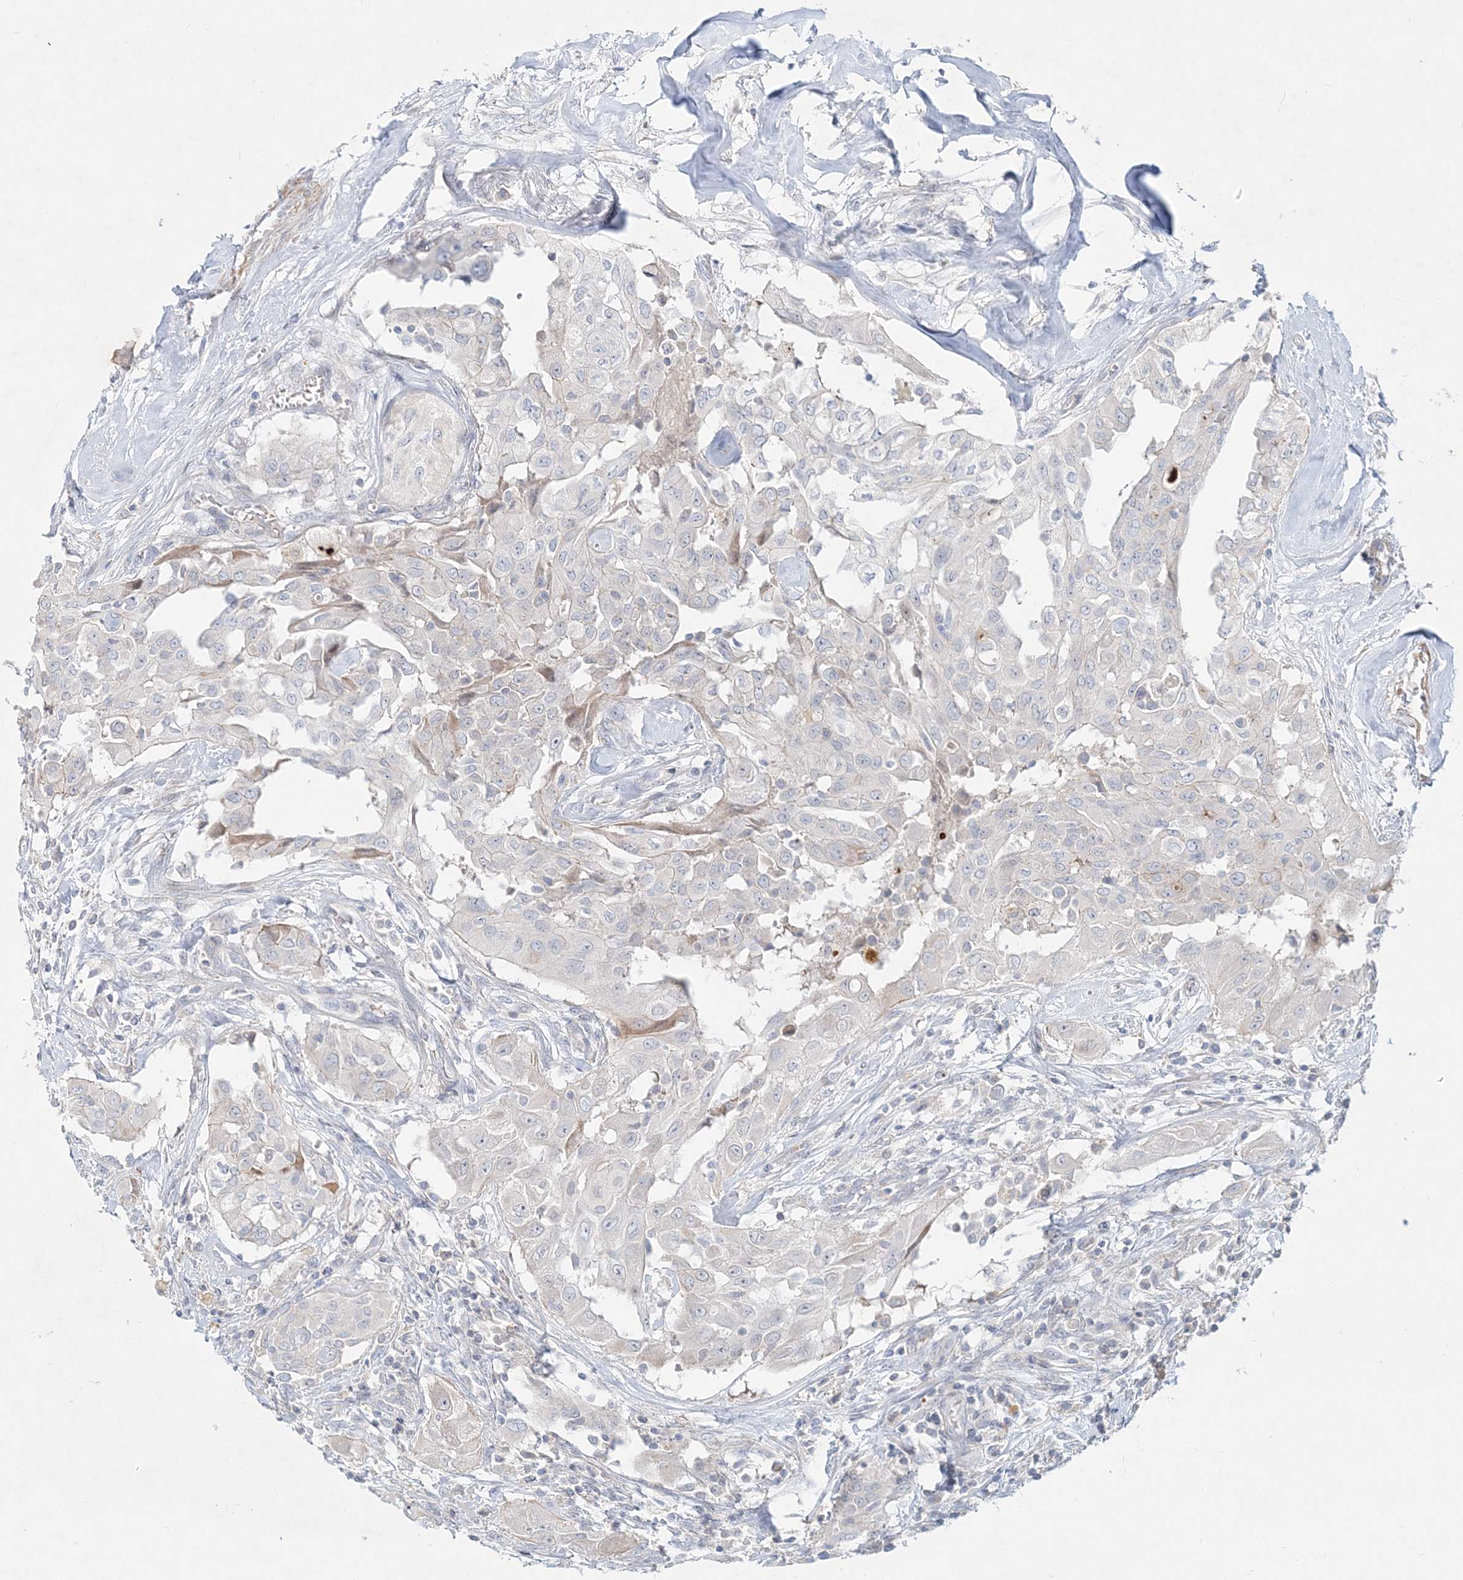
{"staining": {"intensity": "negative", "quantity": "none", "location": "none"}, "tissue": "thyroid cancer", "cell_type": "Tumor cells", "image_type": "cancer", "snomed": [{"axis": "morphology", "description": "Papillary adenocarcinoma, NOS"}, {"axis": "topography", "description": "Thyroid gland"}], "caption": "A micrograph of human thyroid papillary adenocarcinoma is negative for staining in tumor cells. (DAB (3,3'-diaminobenzidine) immunohistochemistry (IHC) visualized using brightfield microscopy, high magnification).", "gene": "DNAH5", "patient": {"sex": "female", "age": 59}}